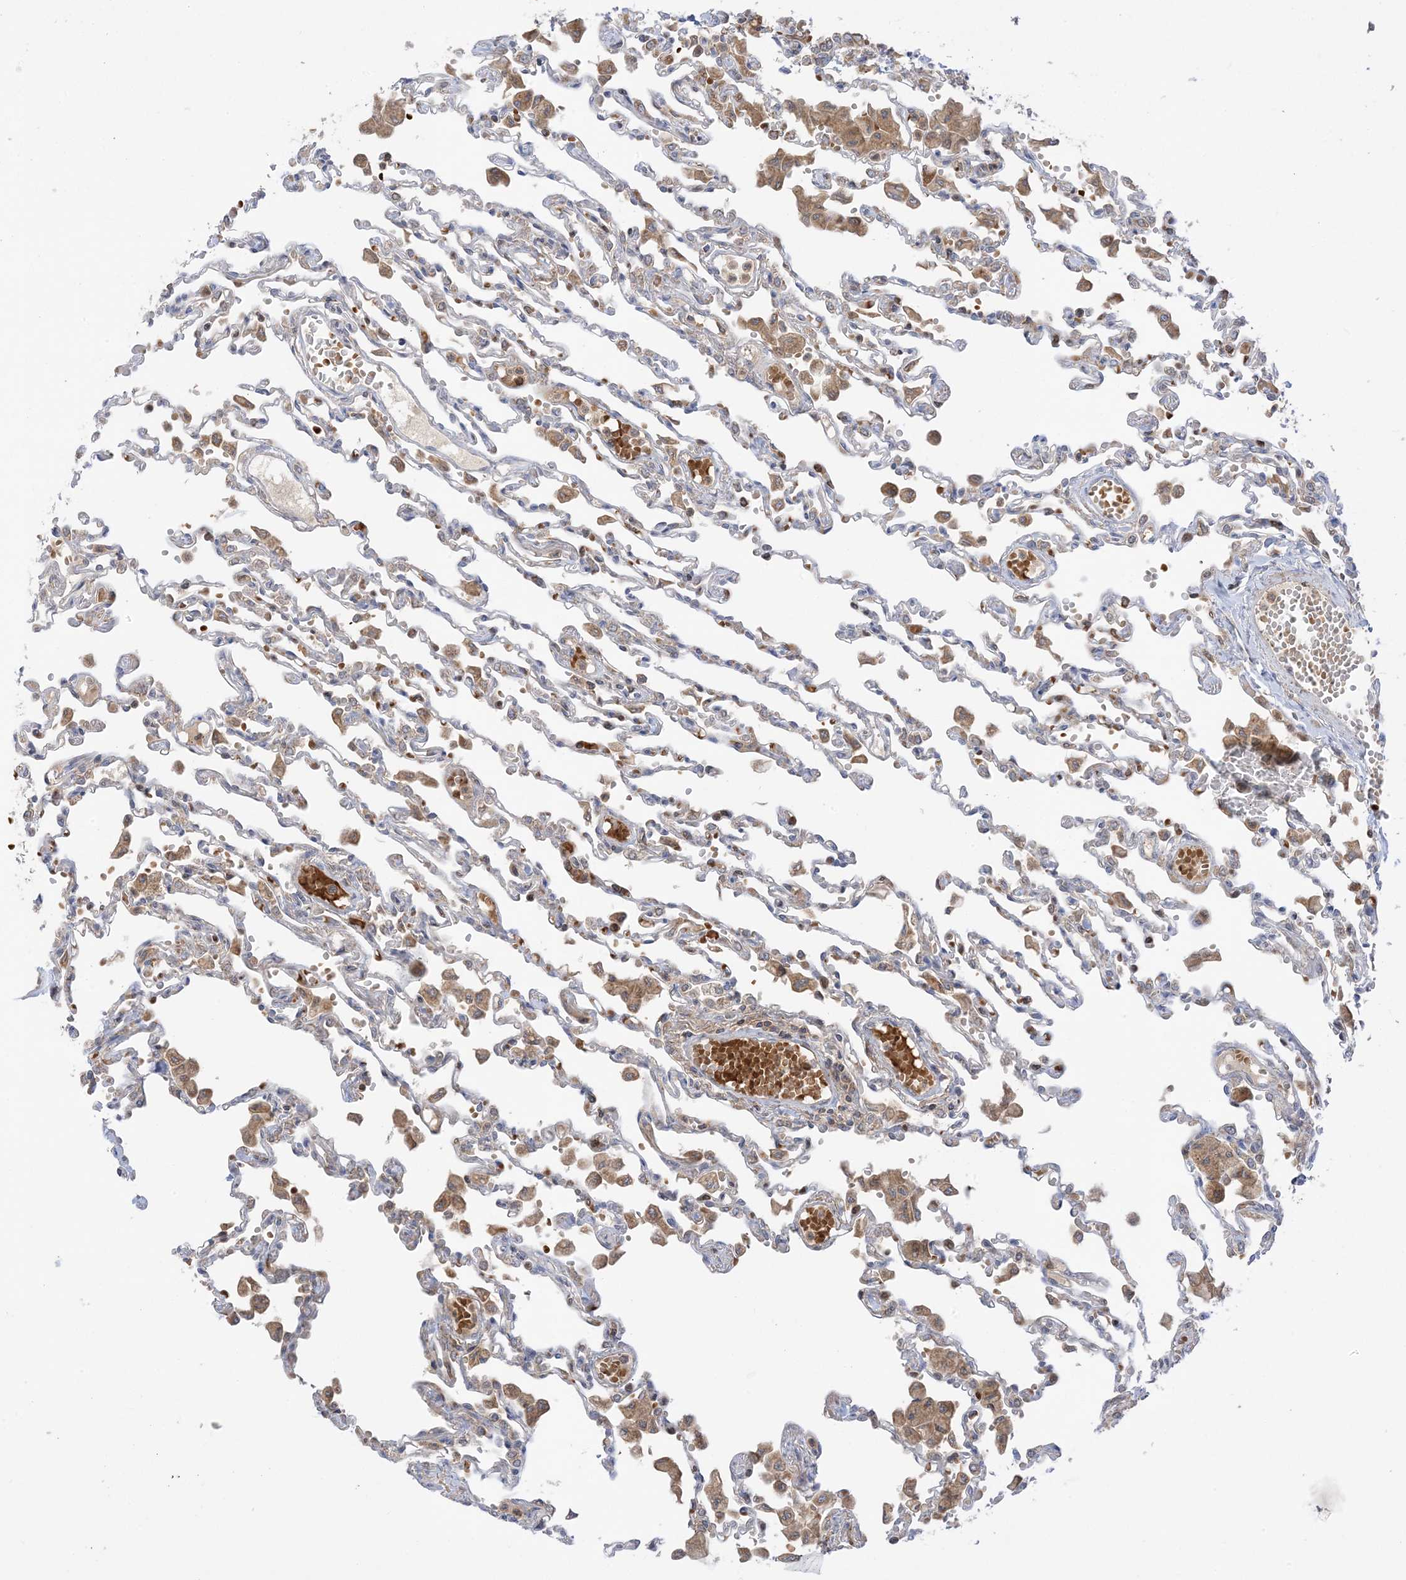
{"staining": {"intensity": "moderate", "quantity": "<25%", "location": "cytoplasmic/membranous"}, "tissue": "lung", "cell_type": "Alveolar cells", "image_type": "normal", "snomed": [{"axis": "morphology", "description": "Normal tissue, NOS"}, {"axis": "topography", "description": "Bronchus"}, {"axis": "topography", "description": "Lung"}], "caption": "Immunohistochemistry (IHC) image of normal lung: human lung stained using immunohistochemistry demonstrates low levels of moderate protein expression localized specifically in the cytoplasmic/membranous of alveolar cells, appearing as a cytoplasmic/membranous brown color.", "gene": "NPPC", "patient": {"sex": "female", "age": 49}}